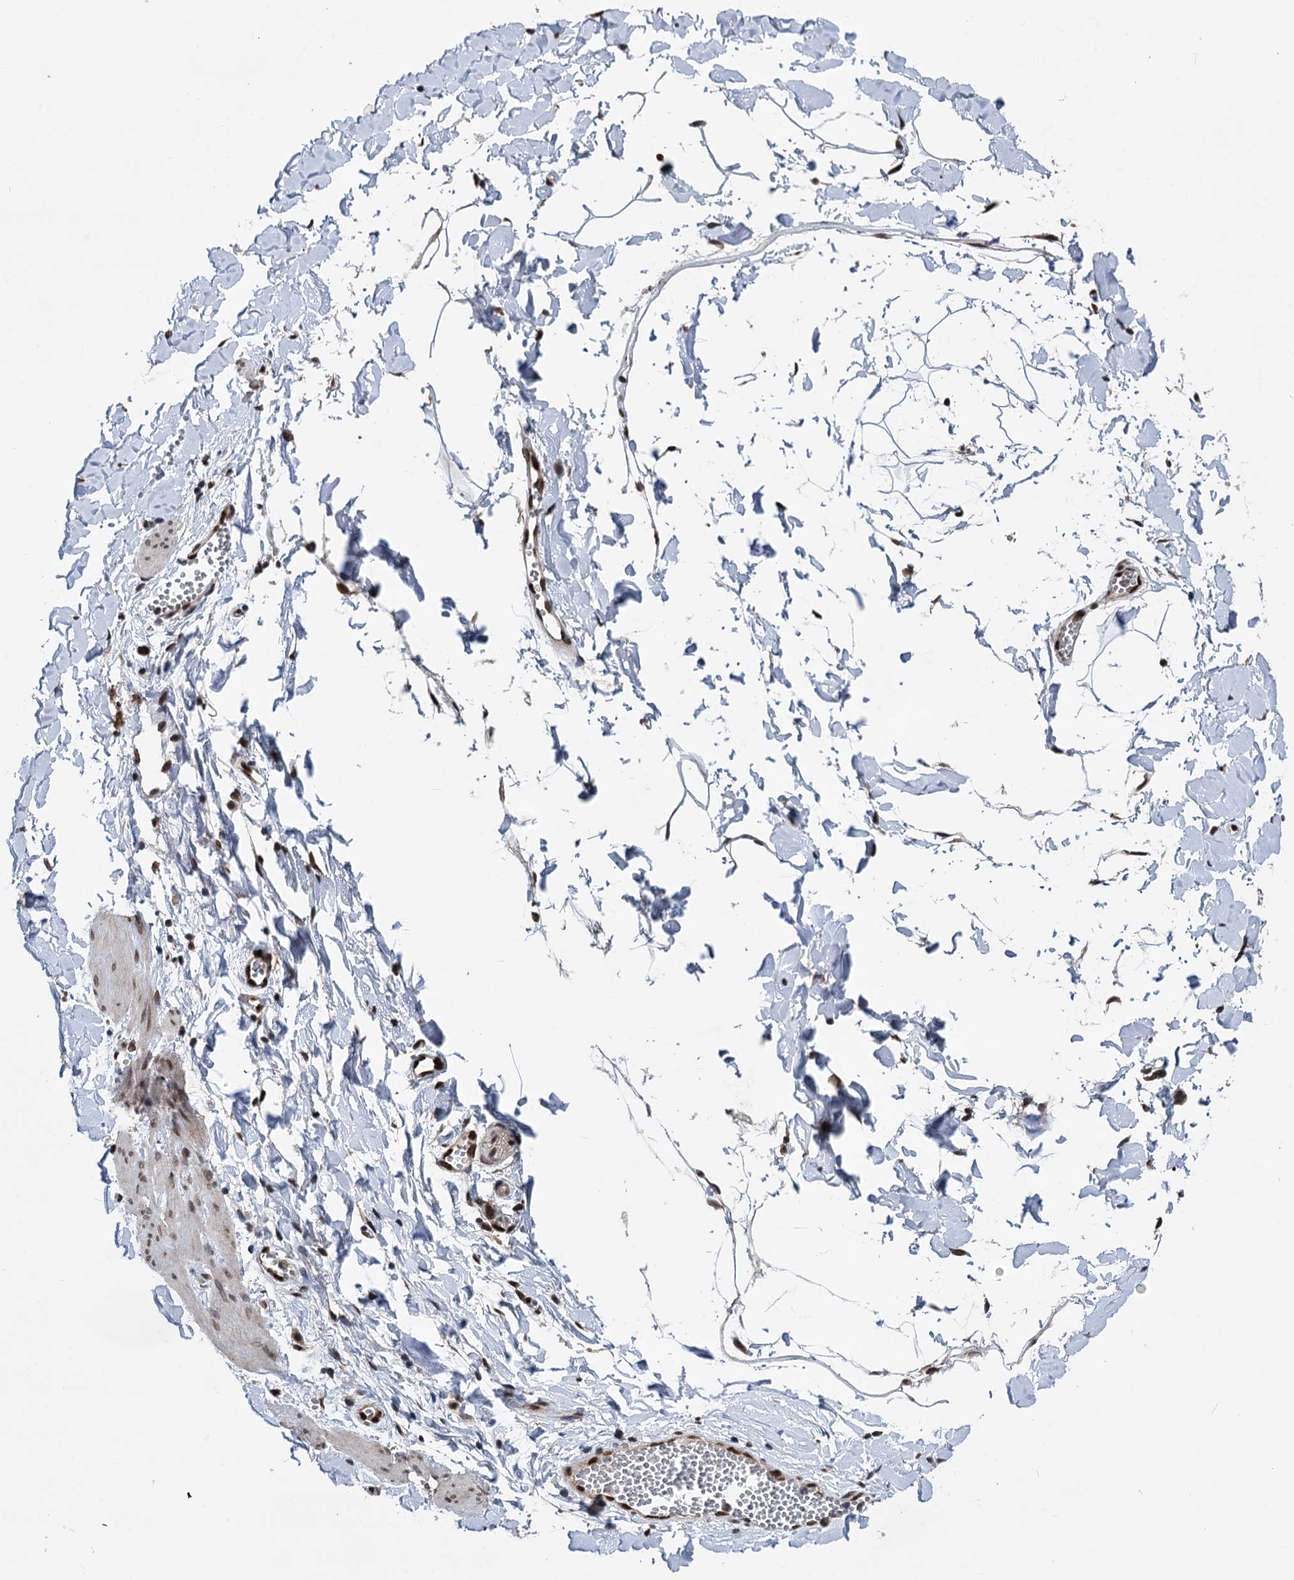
{"staining": {"intensity": "moderate", "quantity": ">75%", "location": "nuclear"}, "tissue": "adipose tissue", "cell_type": "Adipocytes", "image_type": "normal", "snomed": [{"axis": "morphology", "description": "Normal tissue, NOS"}, {"axis": "topography", "description": "Gallbladder"}, {"axis": "topography", "description": "Peripheral nerve tissue"}], "caption": "Adipocytes display medium levels of moderate nuclear staining in approximately >75% of cells in unremarkable adipose tissue. (IHC, brightfield microscopy, high magnification).", "gene": "MESD", "patient": {"sex": "male", "age": 38}}